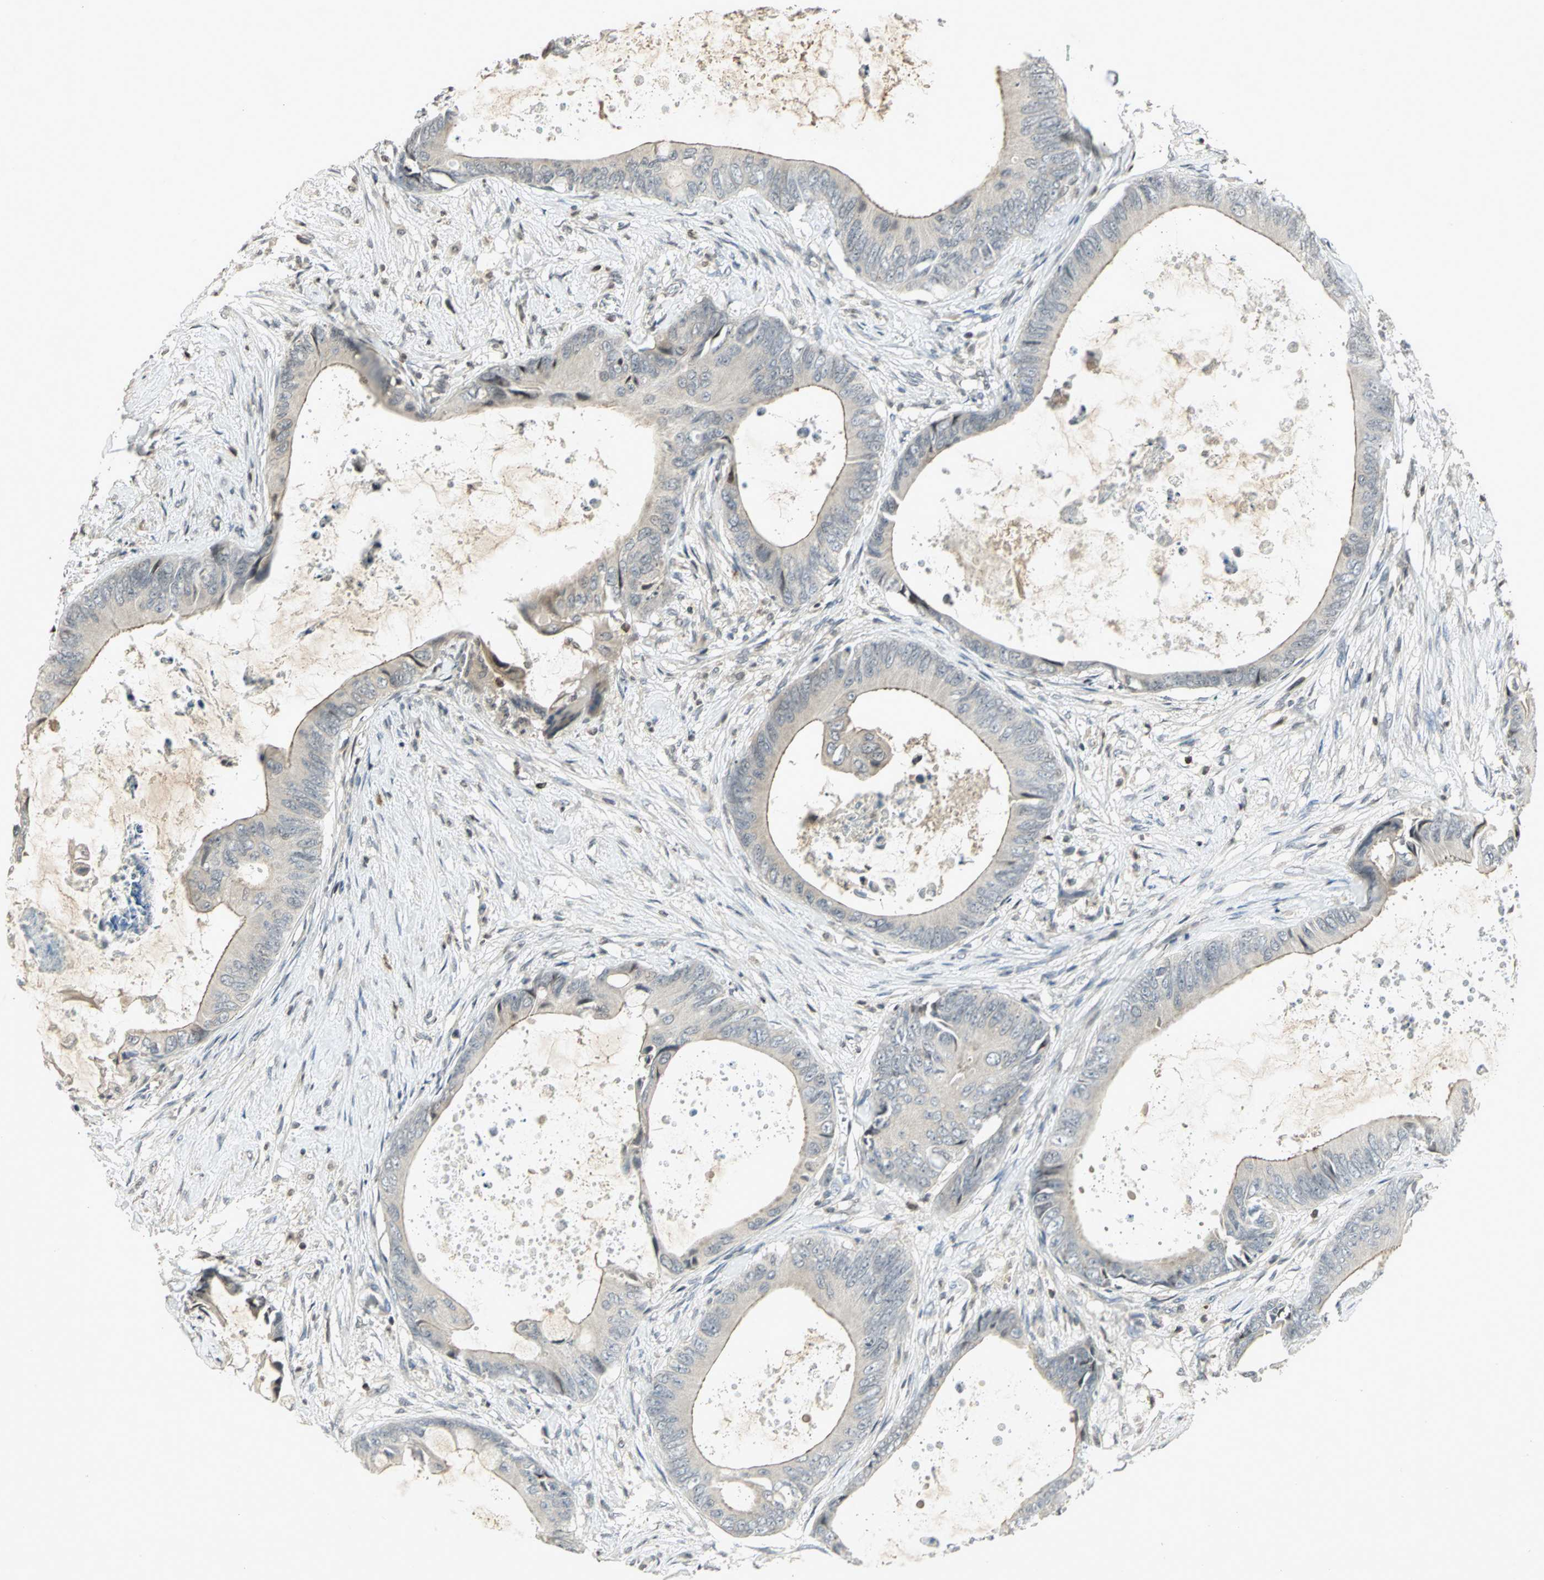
{"staining": {"intensity": "weak", "quantity": "<25%", "location": "cytoplasmic/membranous"}, "tissue": "colorectal cancer", "cell_type": "Tumor cells", "image_type": "cancer", "snomed": [{"axis": "morphology", "description": "Normal tissue, NOS"}, {"axis": "morphology", "description": "Adenocarcinoma, NOS"}, {"axis": "topography", "description": "Rectum"}, {"axis": "topography", "description": "Peripheral nerve tissue"}], "caption": "Tumor cells show no significant protein expression in colorectal cancer. (DAB immunohistochemistry with hematoxylin counter stain).", "gene": "IL16", "patient": {"sex": "female", "age": 77}}